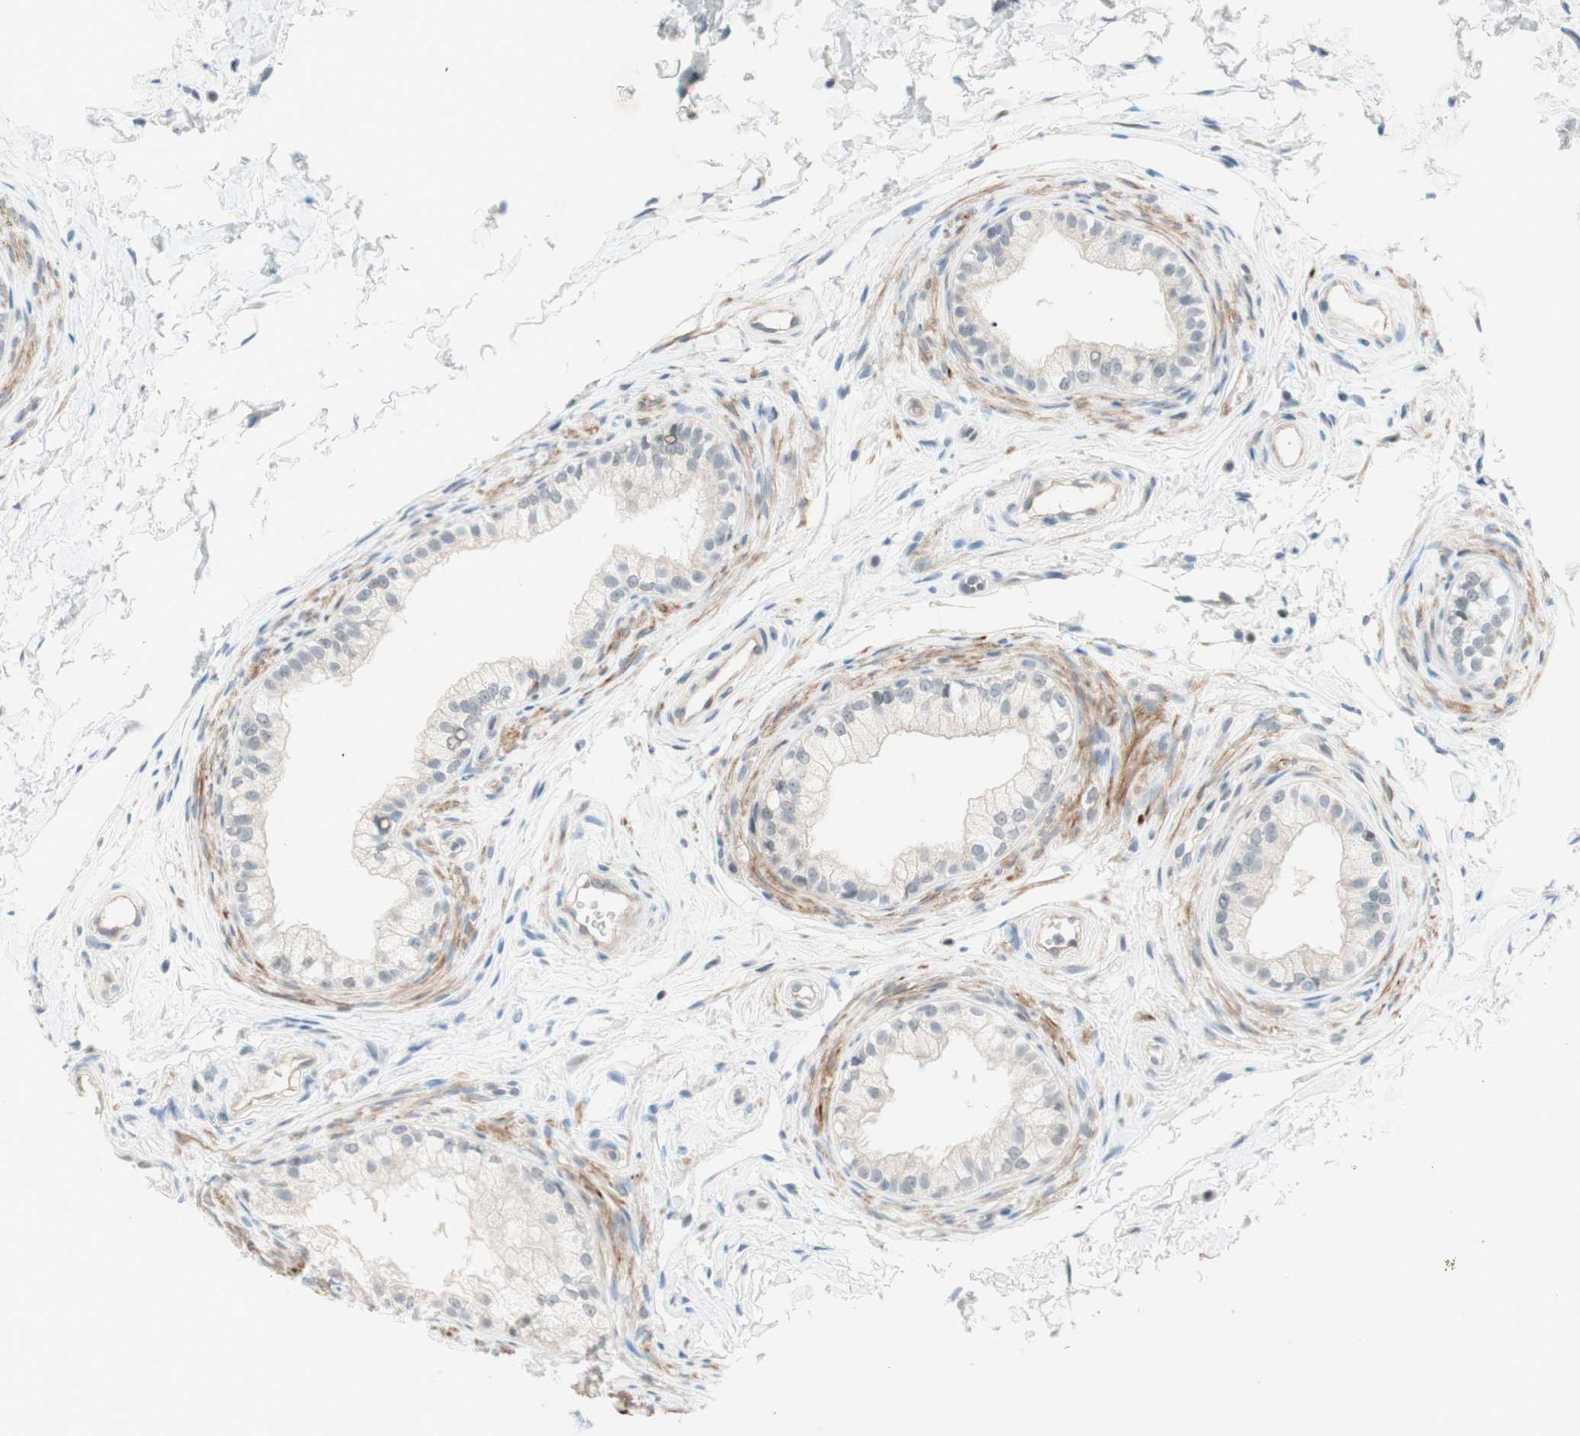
{"staining": {"intensity": "weak", "quantity": "25%-75%", "location": "cytoplasmic/membranous,nuclear"}, "tissue": "epididymis", "cell_type": "Glandular cells", "image_type": "normal", "snomed": [{"axis": "morphology", "description": "Normal tissue, NOS"}, {"axis": "topography", "description": "Epididymis"}], "caption": "Epididymis stained with immunohistochemistry demonstrates weak cytoplasmic/membranous,nuclear staining in approximately 25%-75% of glandular cells. (Stains: DAB in brown, nuclei in blue, Microscopy: brightfield microscopy at high magnification).", "gene": "JPH1", "patient": {"sex": "male", "age": 56}}